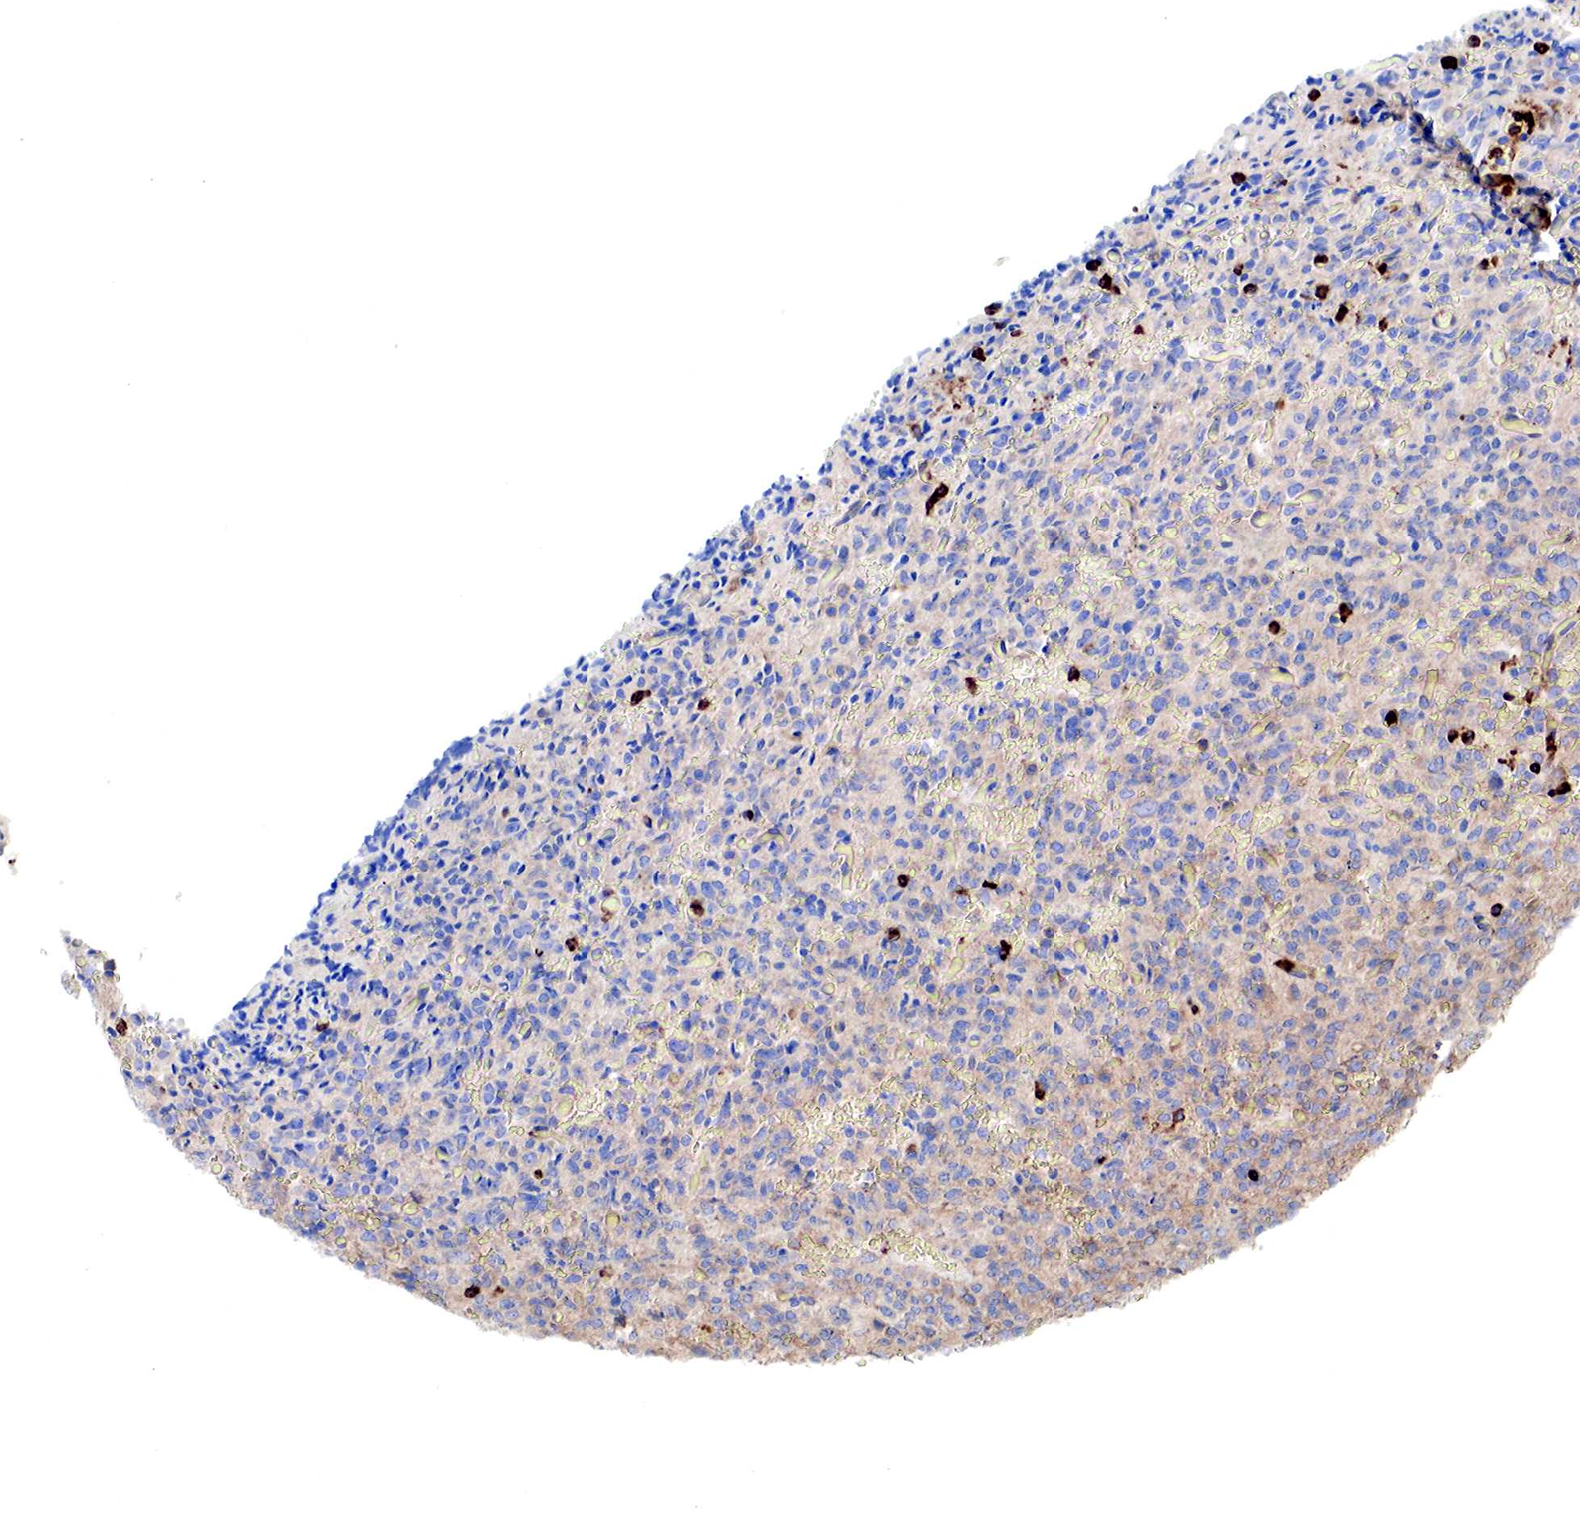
{"staining": {"intensity": "moderate", "quantity": "25%-75%", "location": "cytoplasmic/membranous"}, "tissue": "glioma", "cell_type": "Tumor cells", "image_type": "cancer", "snomed": [{"axis": "morphology", "description": "Glioma, malignant, High grade"}, {"axis": "topography", "description": "Brain"}], "caption": "Immunohistochemistry (IHC) micrograph of neoplastic tissue: malignant glioma (high-grade) stained using immunohistochemistry (IHC) exhibits medium levels of moderate protein expression localized specifically in the cytoplasmic/membranous of tumor cells, appearing as a cytoplasmic/membranous brown color.", "gene": "G6PD", "patient": {"sex": "male", "age": 56}}